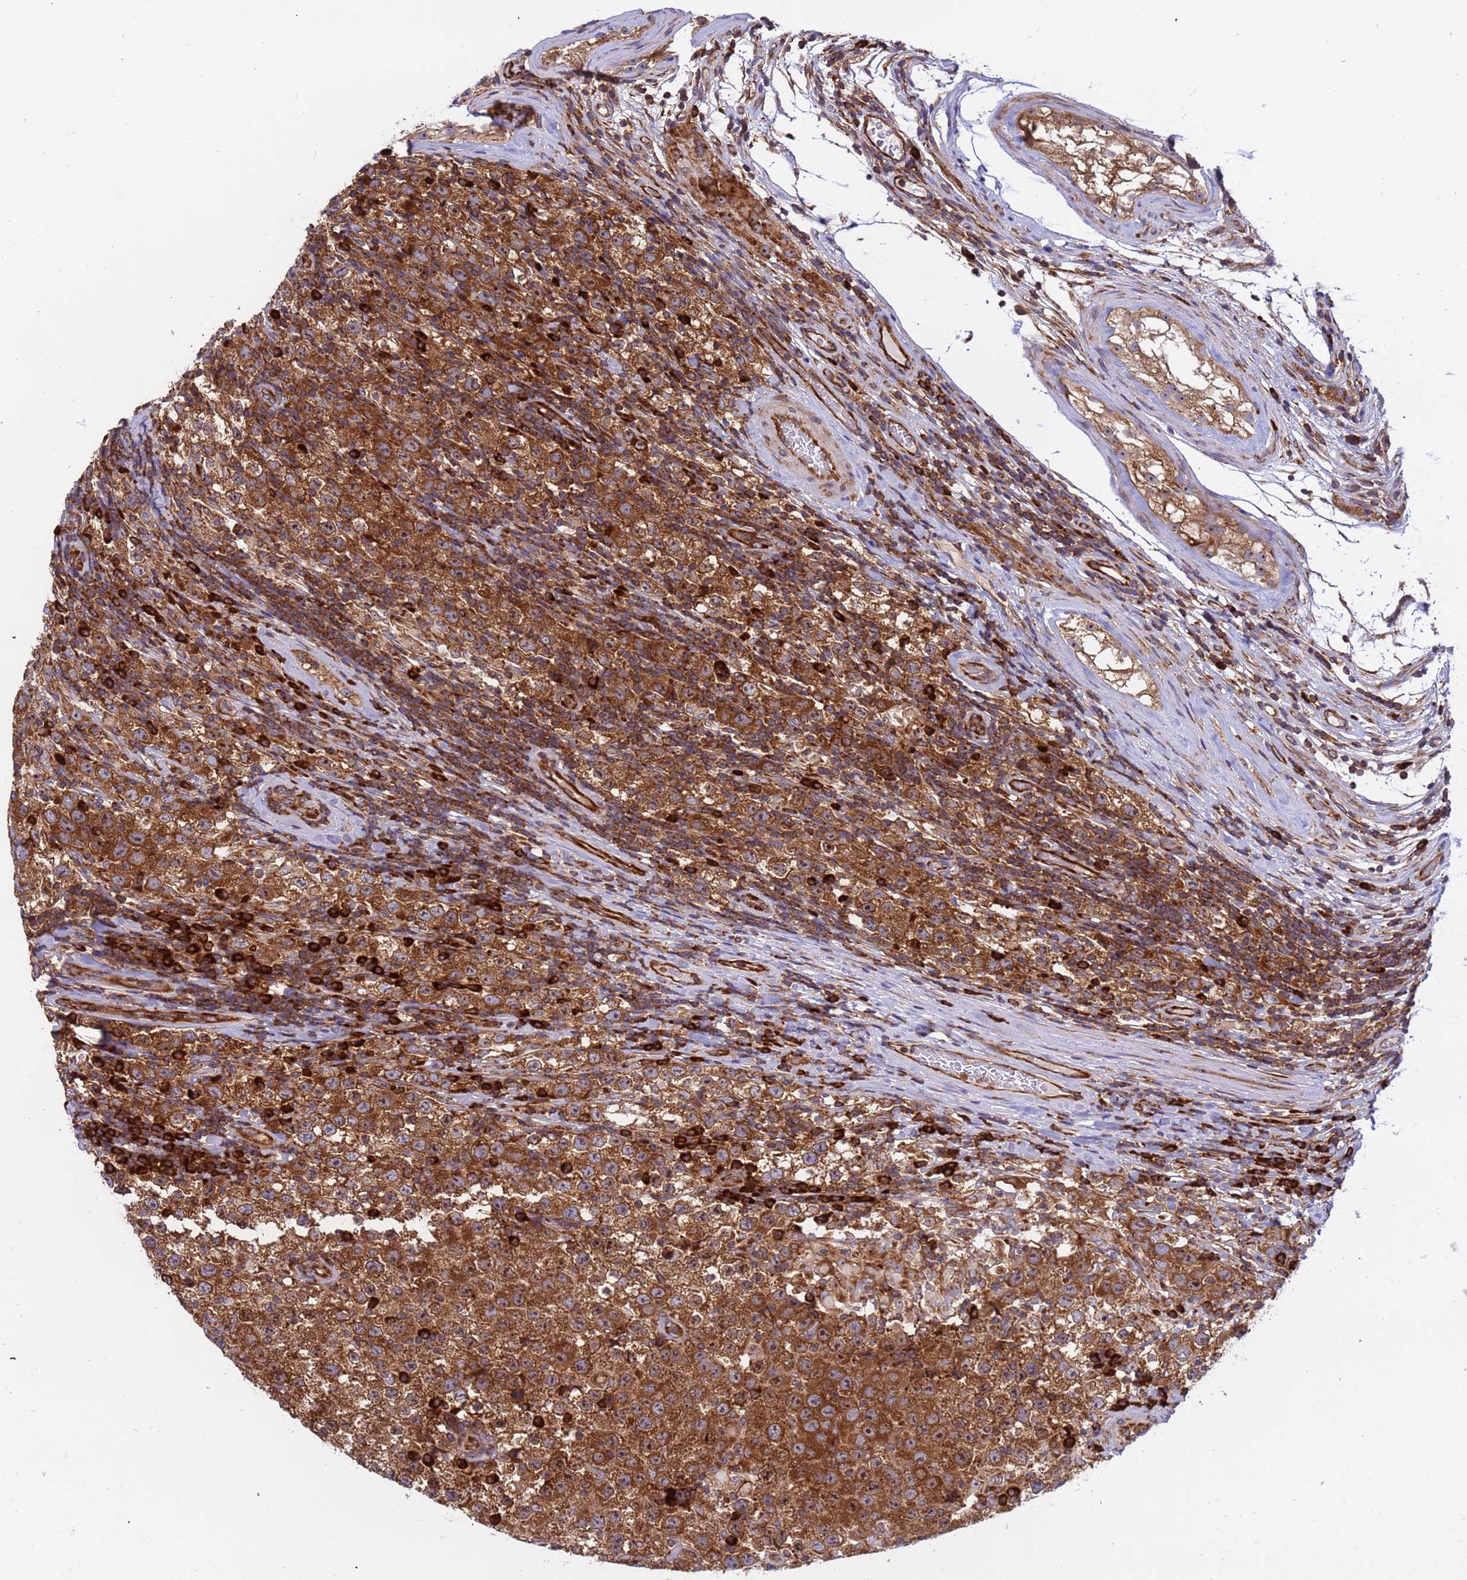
{"staining": {"intensity": "strong", "quantity": ">75%", "location": "cytoplasmic/membranous"}, "tissue": "testis cancer", "cell_type": "Tumor cells", "image_type": "cancer", "snomed": [{"axis": "morphology", "description": "Seminoma, NOS"}, {"axis": "morphology", "description": "Carcinoma, Embryonal, NOS"}, {"axis": "topography", "description": "Testis"}], "caption": "Immunohistochemical staining of human testis embryonal carcinoma demonstrates high levels of strong cytoplasmic/membranous protein positivity in approximately >75% of tumor cells.", "gene": "RPL36", "patient": {"sex": "male", "age": 41}}